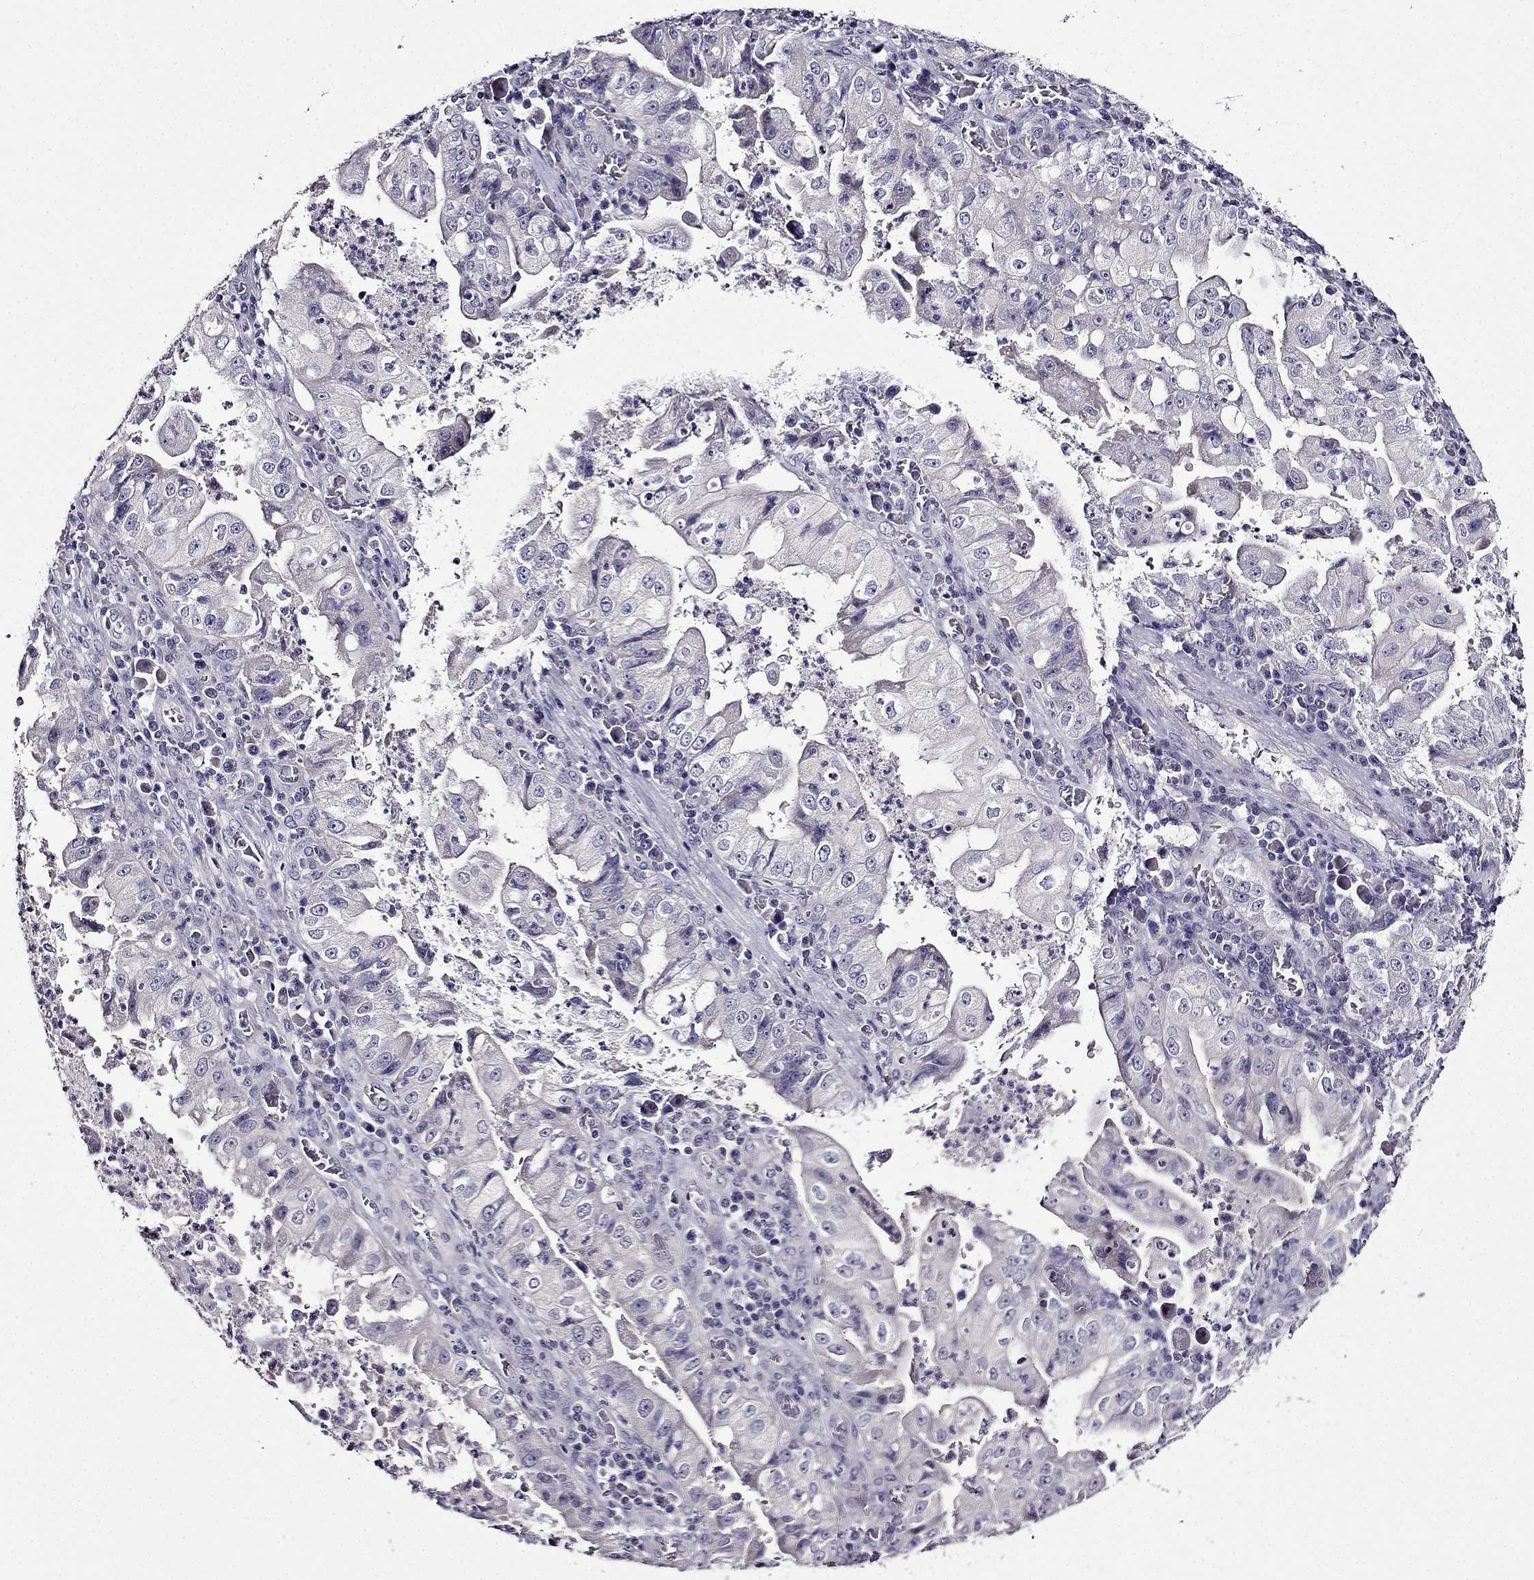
{"staining": {"intensity": "negative", "quantity": "none", "location": "none"}, "tissue": "stomach cancer", "cell_type": "Tumor cells", "image_type": "cancer", "snomed": [{"axis": "morphology", "description": "Adenocarcinoma, NOS"}, {"axis": "topography", "description": "Stomach"}], "caption": "Adenocarcinoma (stomach) was stained to show a protein in brown. There is no significant expression in tumor cells.", "gene": "TMEM266", "patient": {"sex": "male", "age": 76}}